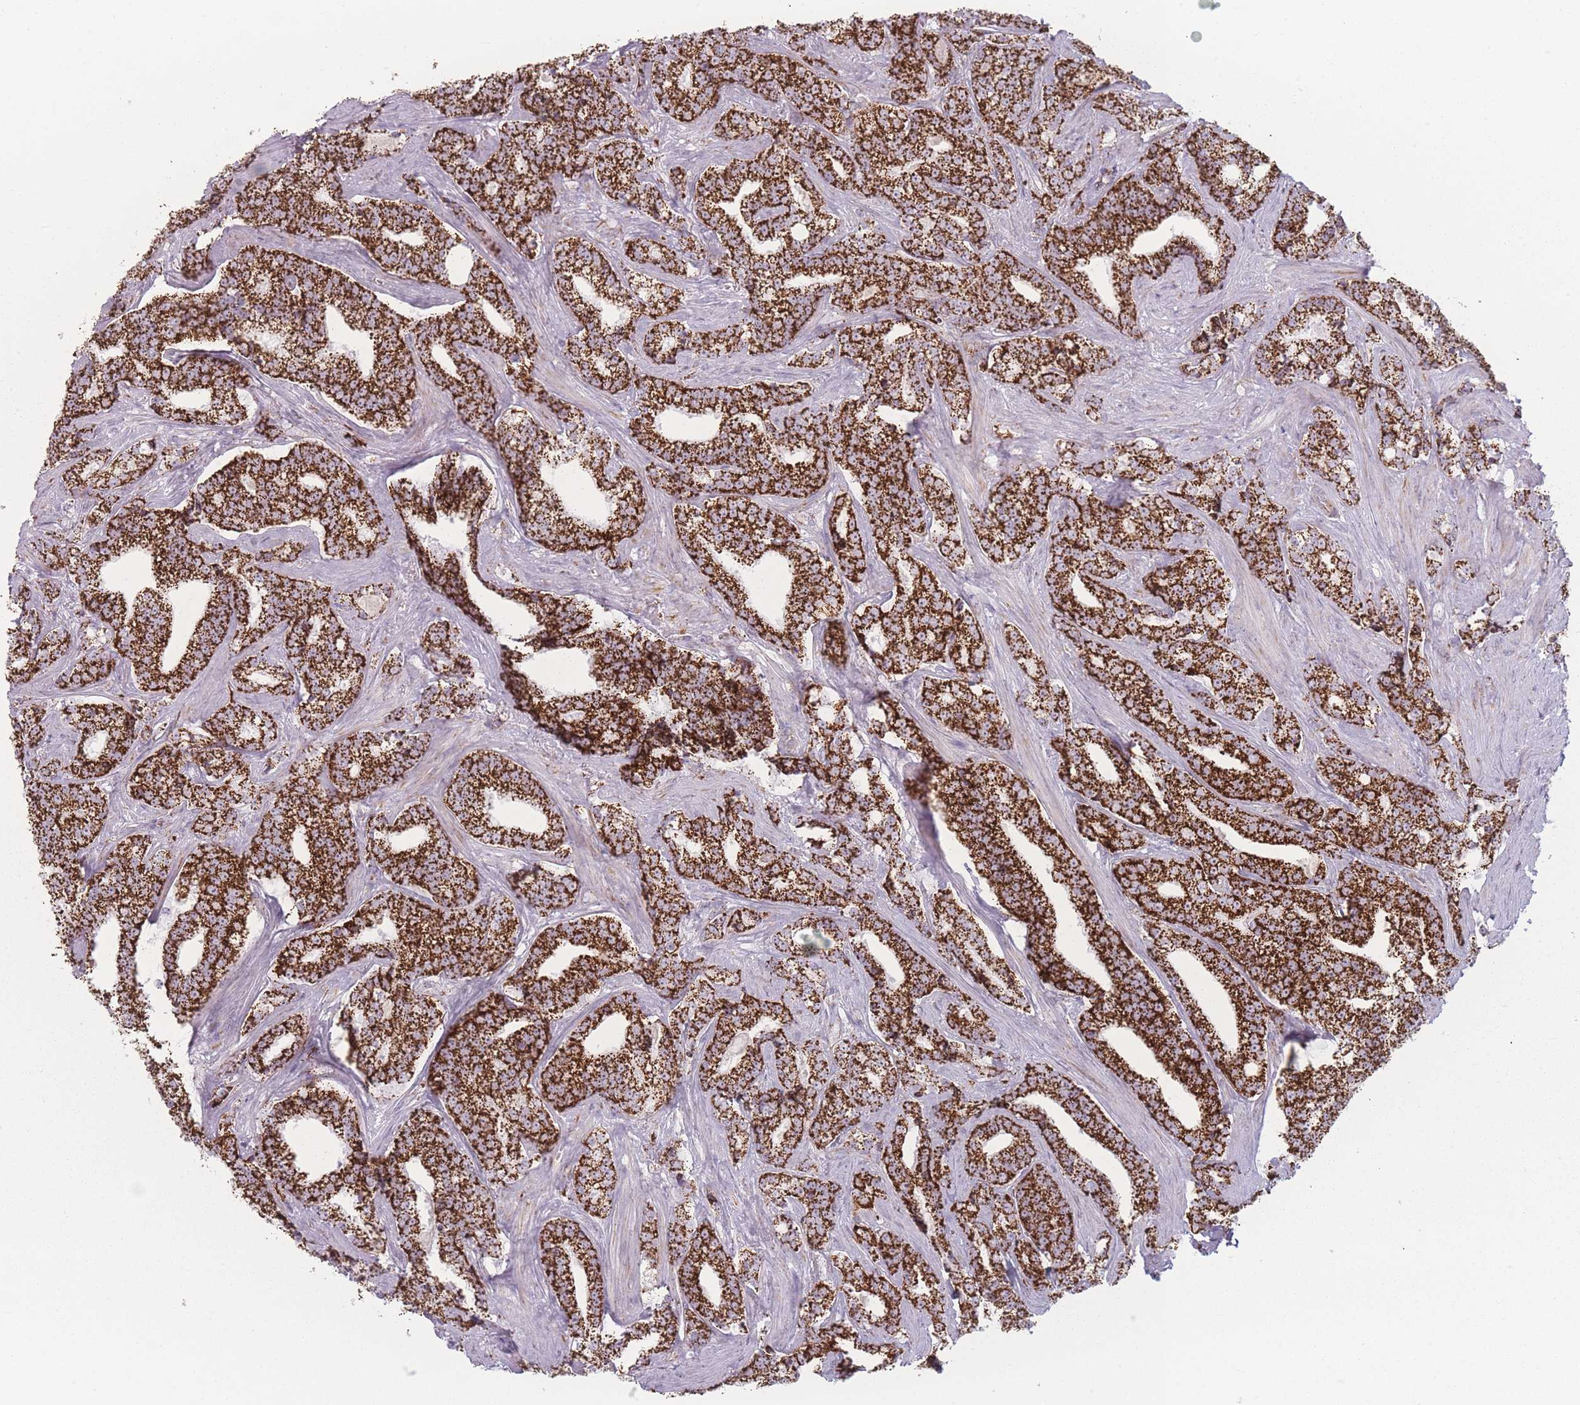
{"staining": {"intensity": "strong", "quantity": ">75%", "location": "cytoplasmic/membranous"}, "tissue": "prostate cancer", "cell_type": "Tumor cells", "image_type": "cancer", "snomed": [{"axis": "morphology", "description": "Adenocarcinoma, High grade"}, {"axis": "topography", "description": "Prostate"}], "caption": "Immunohistochemical staining of prostate cancer demonstrates high levels of strong cytoplasmic/membranous protein staining in about >75% of tumor cells.", "gene": "DCHS1", "patient": {"sex": "male", "age": 67}}